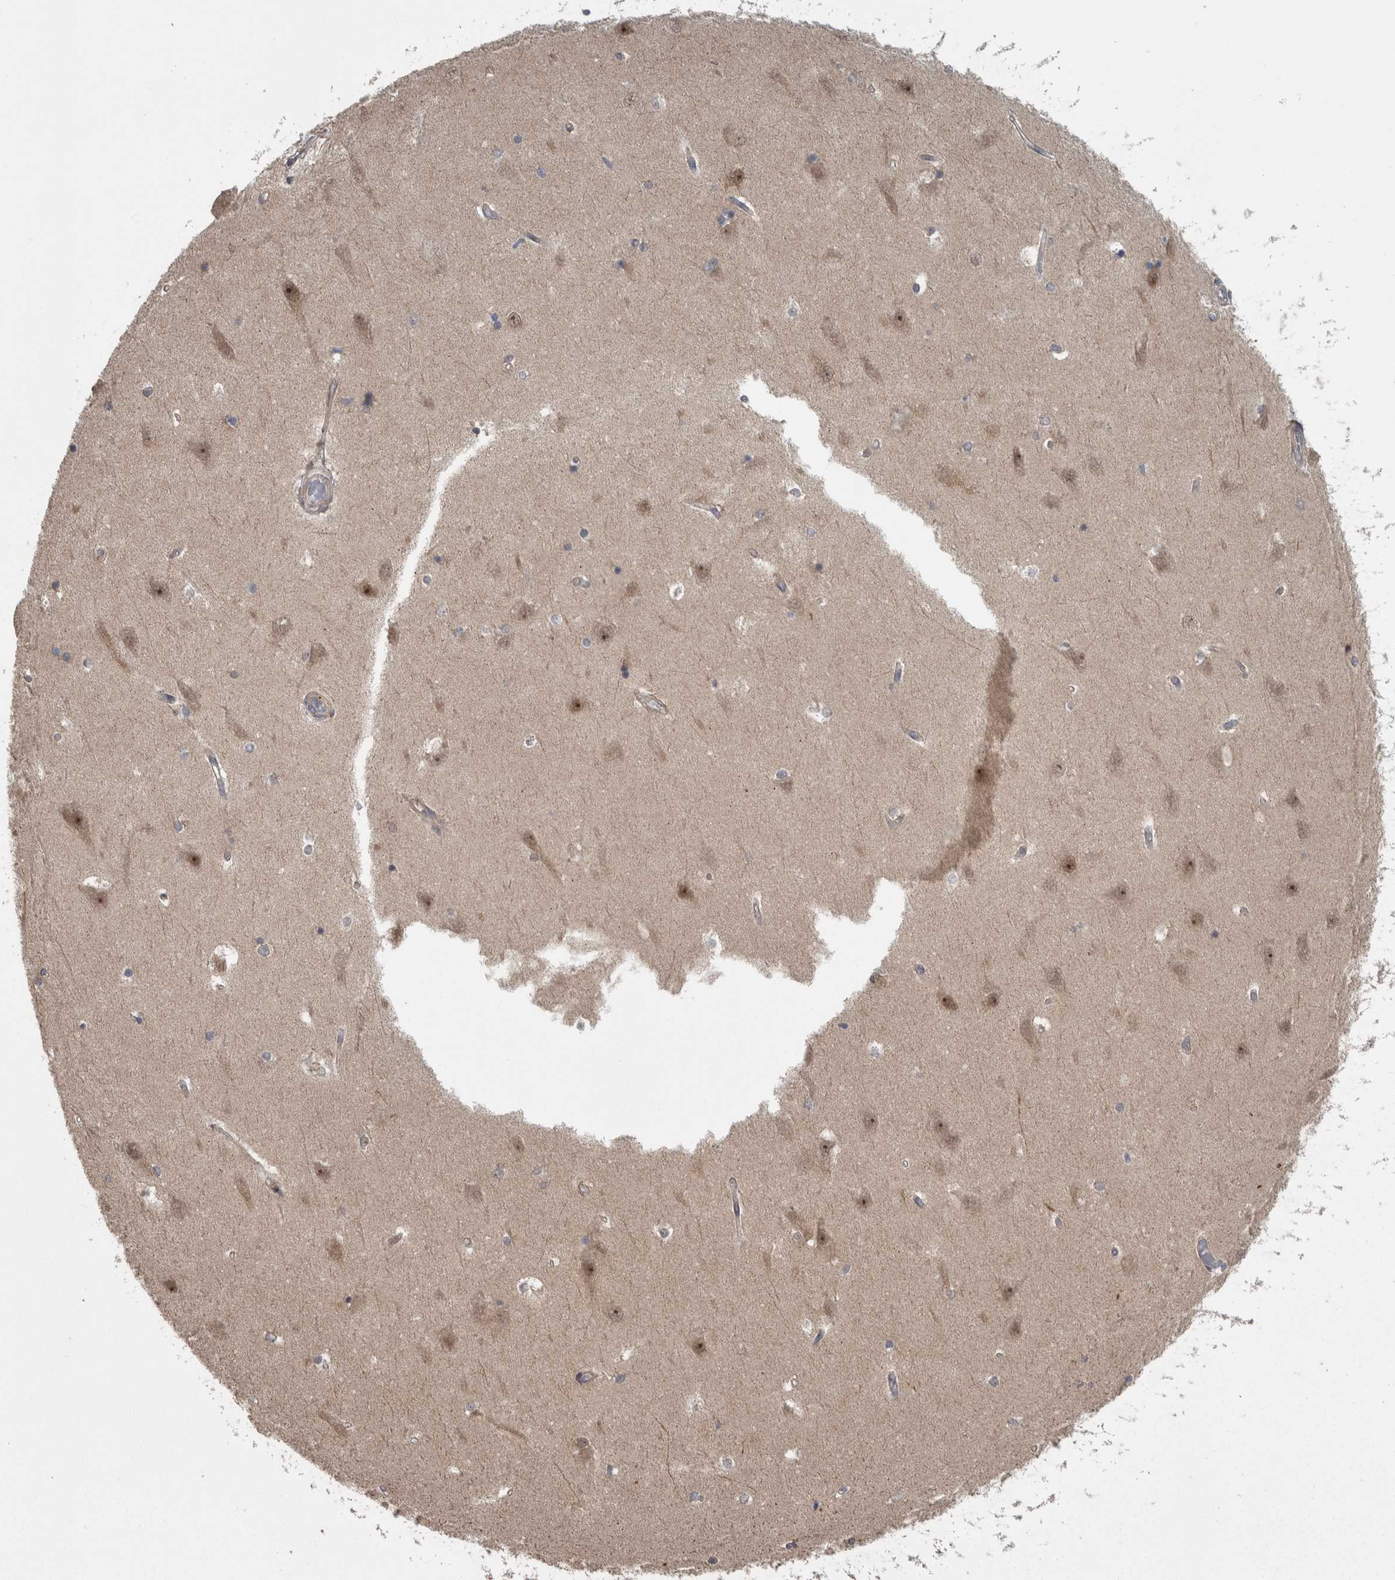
{"staining": {"intensity": "weak", "quantity": "25%-75%", "location": "cytoplasmic/membranous"}, "tissue": "hippocampus", "cell_type": "Glial cells", "image_type": "normal", "snomed": [{"axis": "morphology", "description": "Normal tissue, NOS"}, {"axis": "topography", "description": "Hippocampus"}], "caption": "Benign hippocampus was stained to show a protein in brown. There is low levels of weak cytoplasmic/membranous positivity in approximately 25%-75% of glial cells.", "gene": "CWC27", "patient": {"sex": "male", "age": 45}}